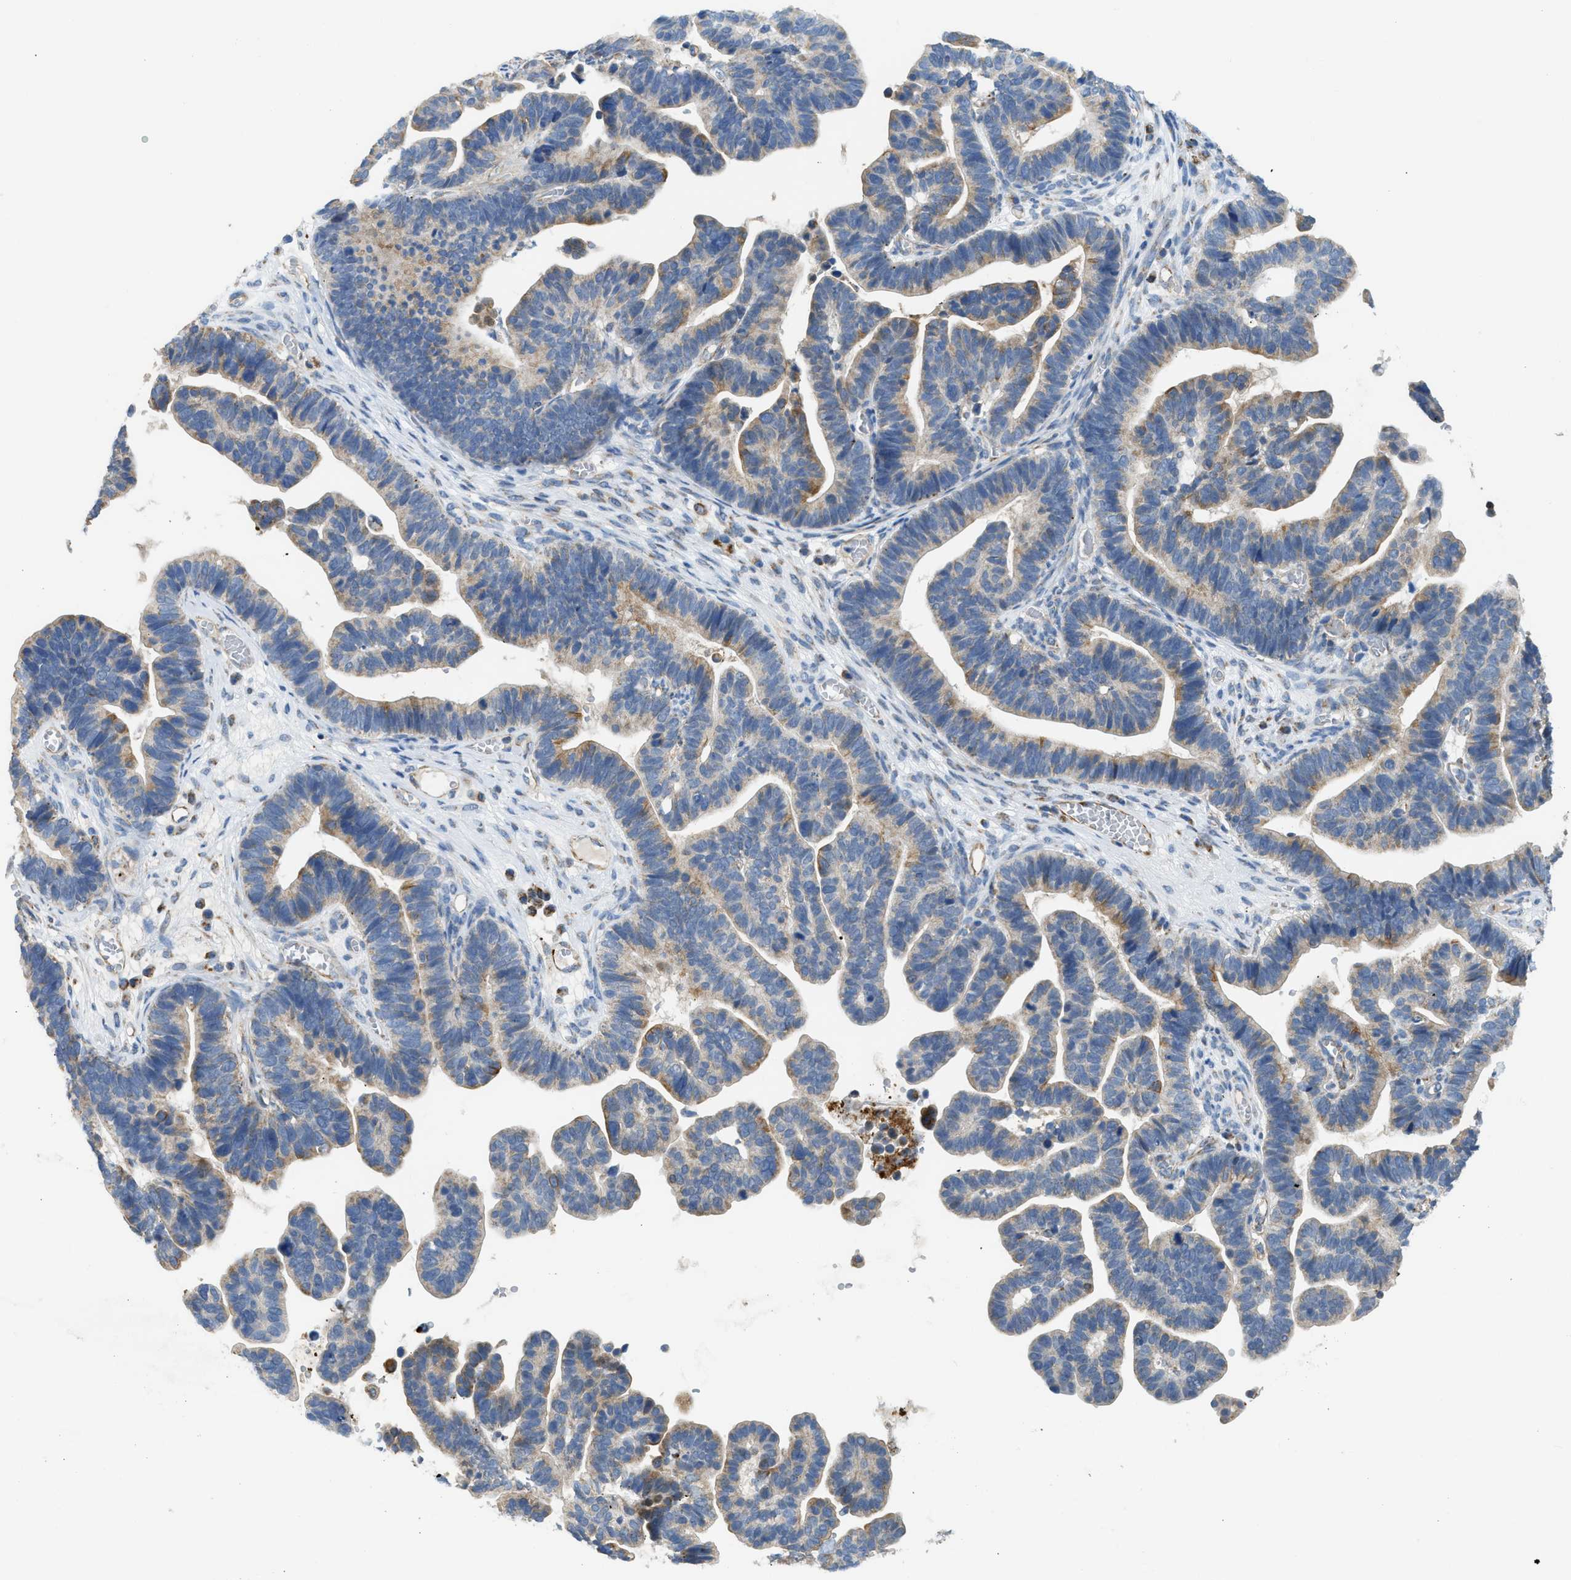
{"staining": {"intensity": "weak", "quantity": ">75%", "location": "cytoplasmic/membranous"}, "tissue": "ovarian cancer", "cell_type": "Tumor cells", "image_type": "cancer", "snomed": [{"axis": "morphology", "description": "Cystadenocarcinoma, serous, NOS"}, {"axis": "topography", "description": "Ovary"}], "caption": "DAB immunohistochemical staining of human ovarian serous cystadenocarcinoma shows weak cytoplasmic/membranous protein expression in approximately >75% of tumor cells.", "gene": "GOT2", "patient": {"sex": "female", "age": 56}}